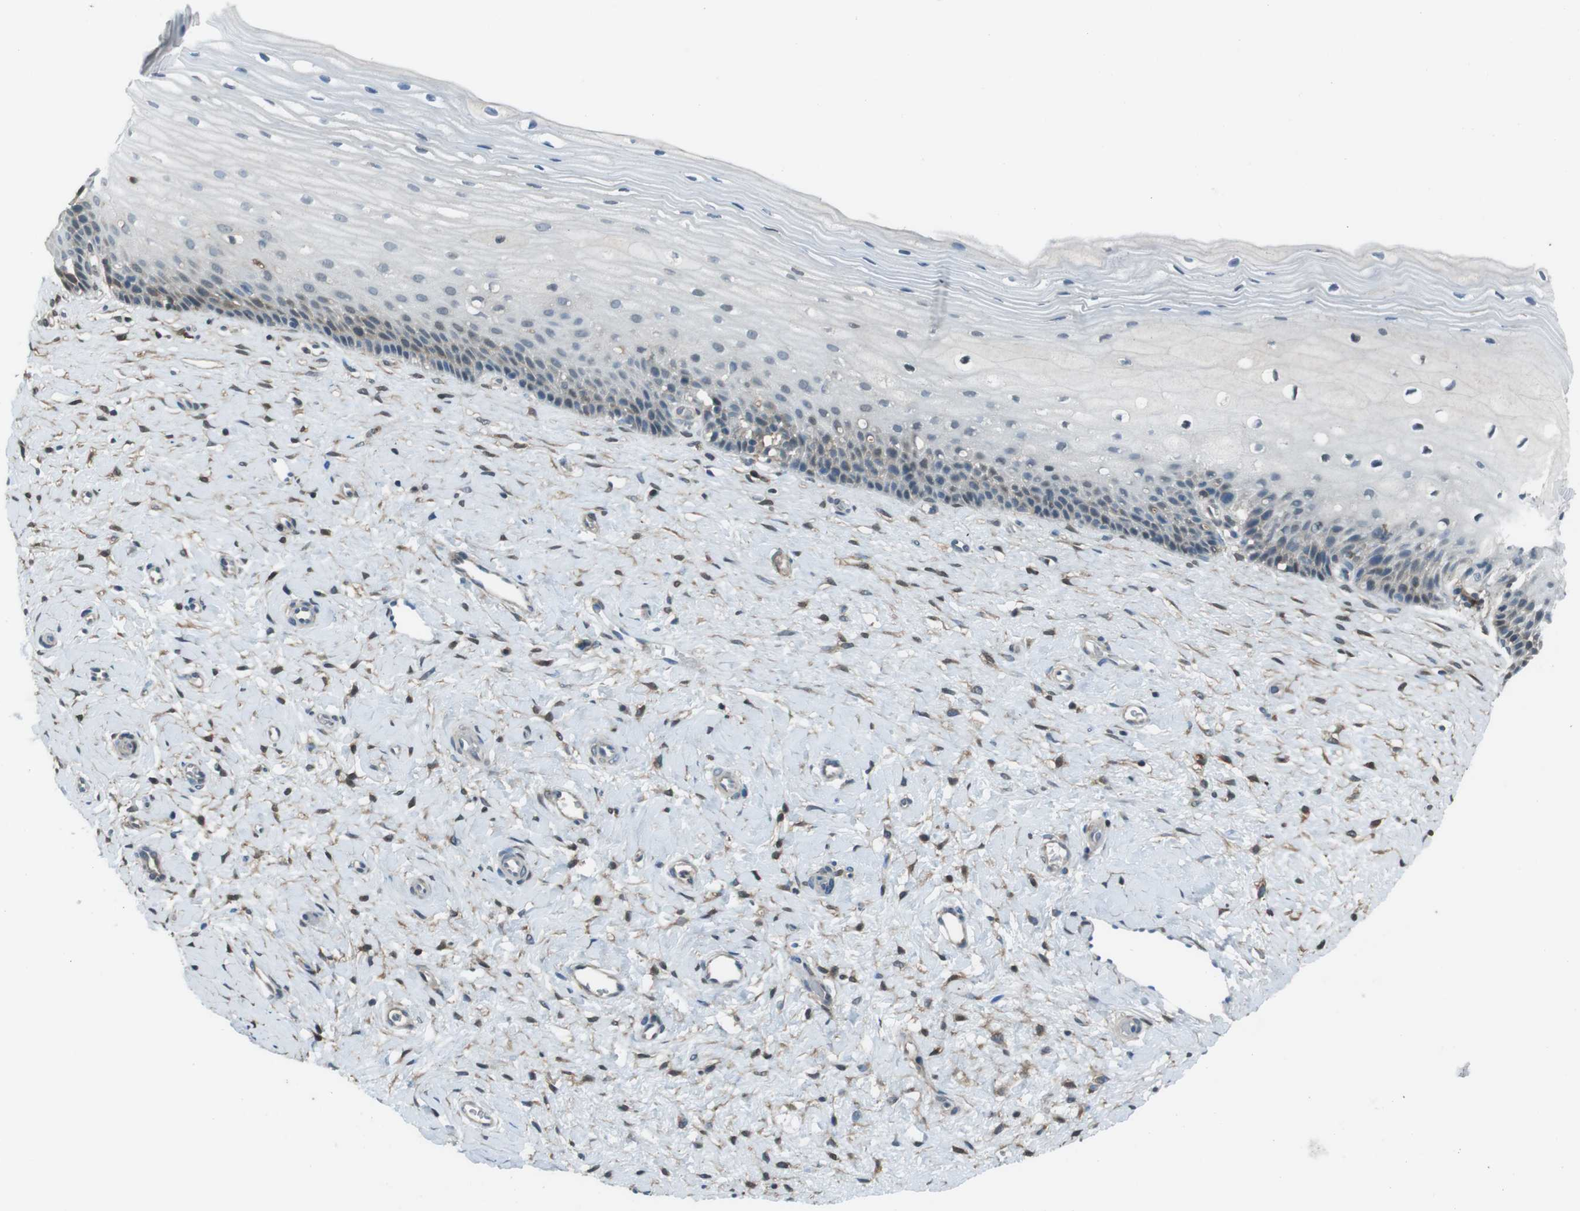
{"staining": {"intensity": "weak", "quantity": "<25%", "location": "cytoplasmic/membranous"}, "tissue": "cervix", "cell_type": "Squamous epithelial cells", "image_type": "normal", "snomed": [{"axis": "morphology", "description": "Normal tissue, NOS"}, {"axis": "topography", "description": "Cervix"}], "caption": "There is no significant staining in squamous epithelial cells of cervix. Nuclei are stained in blue.", "gene": "TWSG1", "patient": {"sex": "female", "age": 39}}